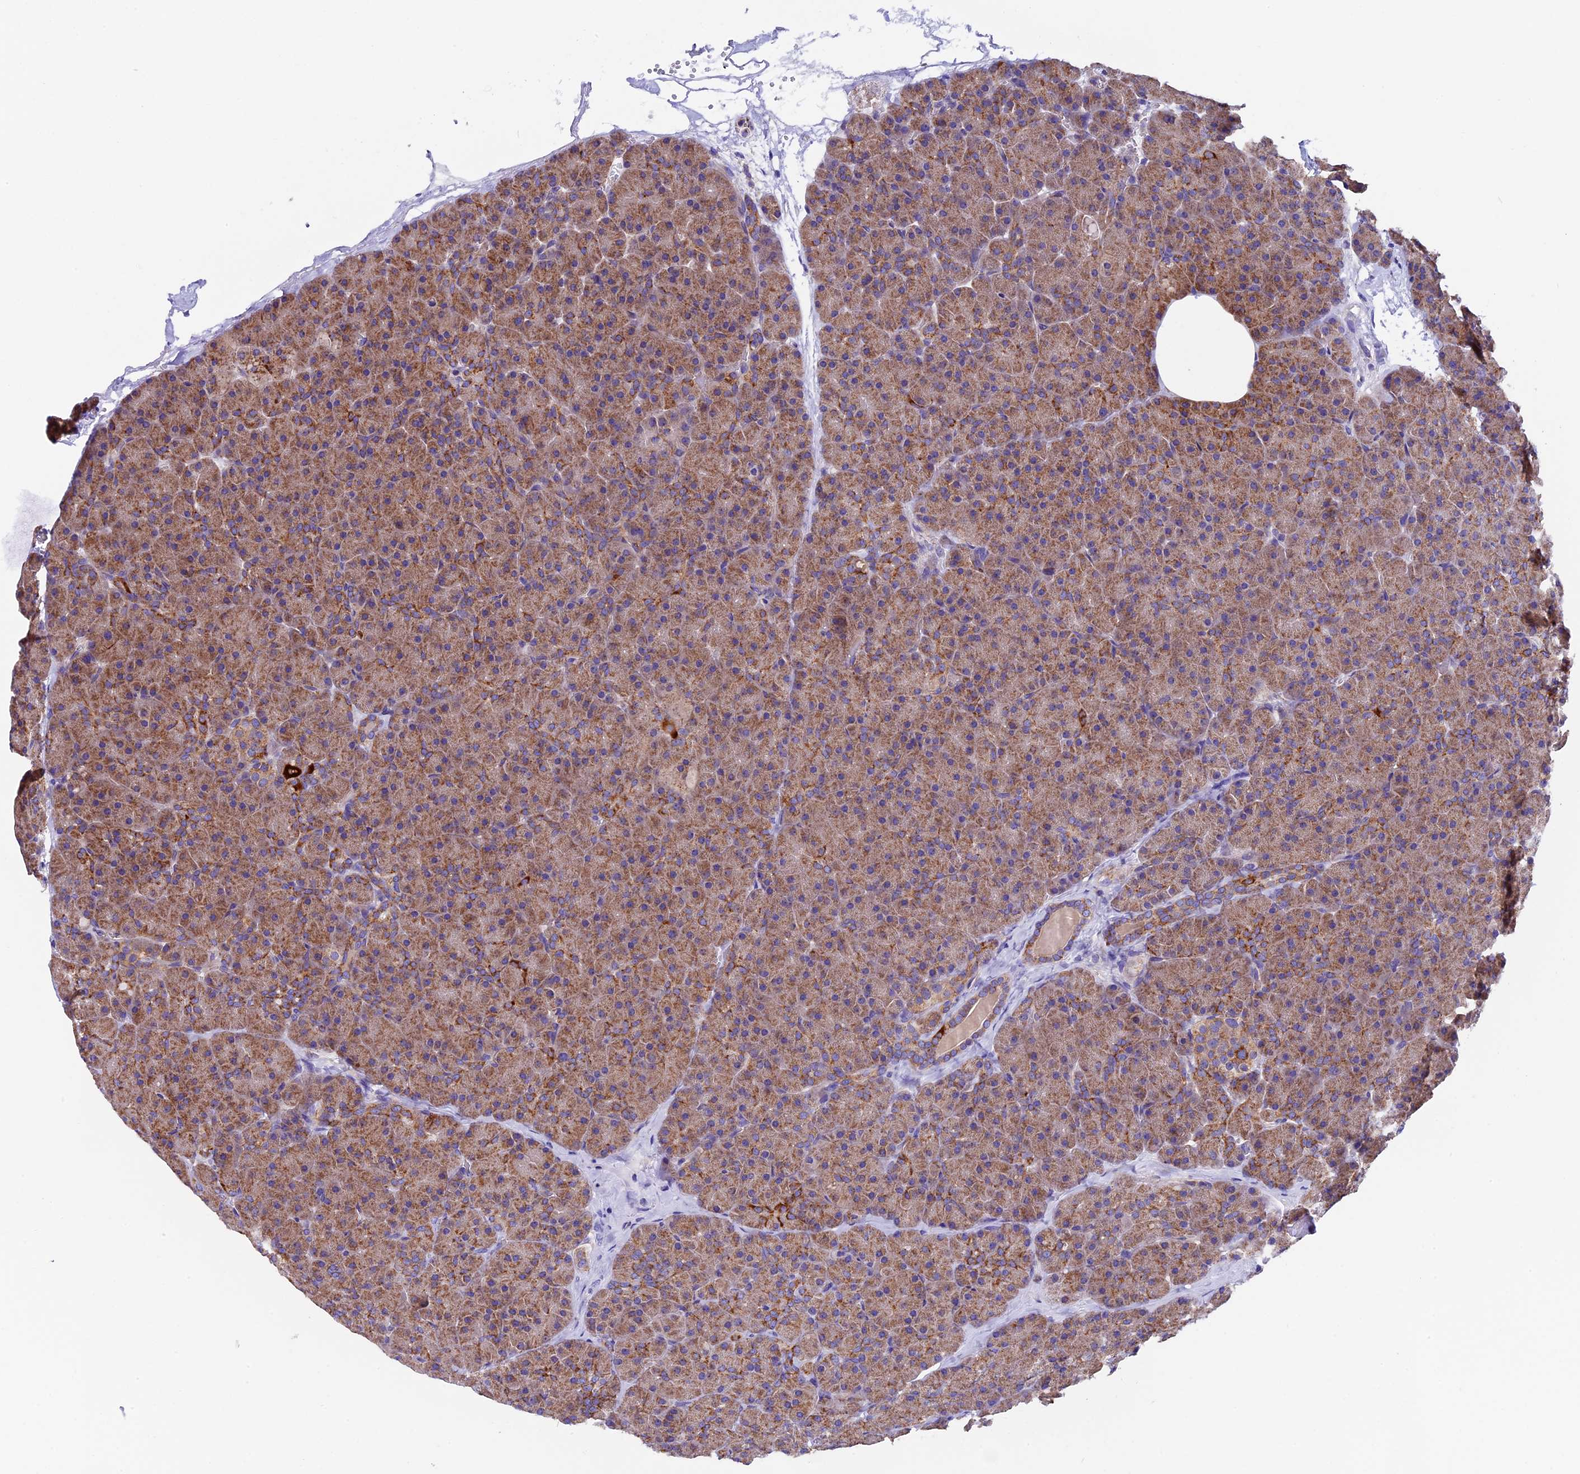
{"staining": {"intensity": "moderate", "quantity": ">75%", "location": "cytoplasmic/membranous"}, "tissue": "pancreas", "cell_type": "Exocrine glandular cells", "image_type": "normal", "snomed": [{"axis": "morphology", "description": "Normal tissue, NOS"}, {"axis": "topography", "description": "Pancreas"}], "caption": "This histopathology image shows IHC staining of benign pancreas, with medium moderate cytoplasmic/membranous positivity in about >75% of exocrine glandular cells.", "gene": "COMTD1", "patient": {"sex": "male", "age": 36}}